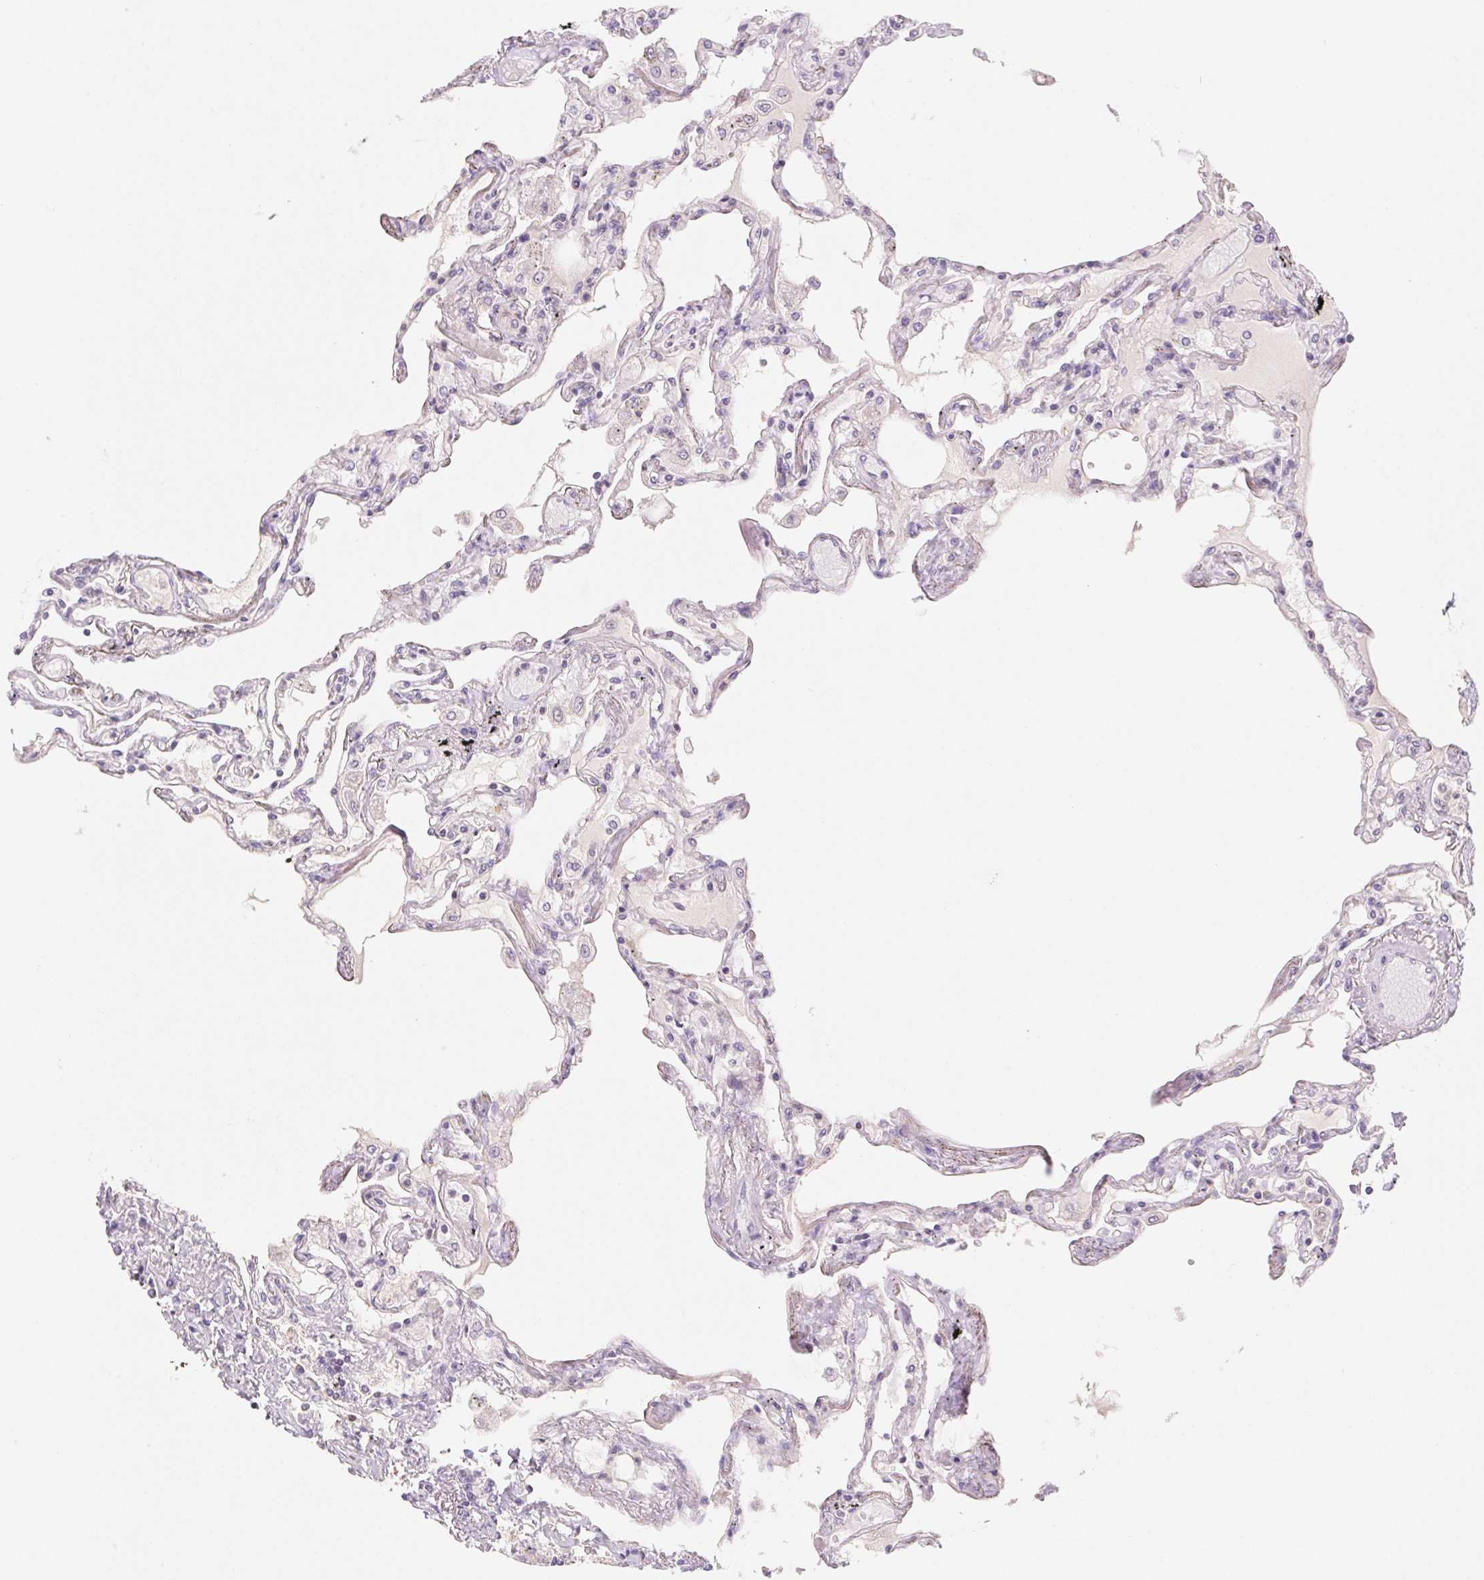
{"staining": {"intensity": "moderate", "quantity": "<25%", "location": "cytoplasmic/membranous"}, "tissue": "lung", "cell_type": "Alveolar cells", "image_type": "normal", "snomed": [{"axis": "morphology", "description": "Normal tissue, NOS"}, {"axis": "morphology", "description": "Adenocarcinoma, NOS"}, {"axis": "topography", "description": "Cartilage tissue"}, {"axis": "topography", "description": "Lung"}], "caption": "About <25% of alveolar cells in normal human lung reveal moderate cytoplasmic/membranous protein positivity as visualized by brown immunohistochemical staining.", "gene": "KIF26A", "patient": {"sex": "female", "age": 67}}